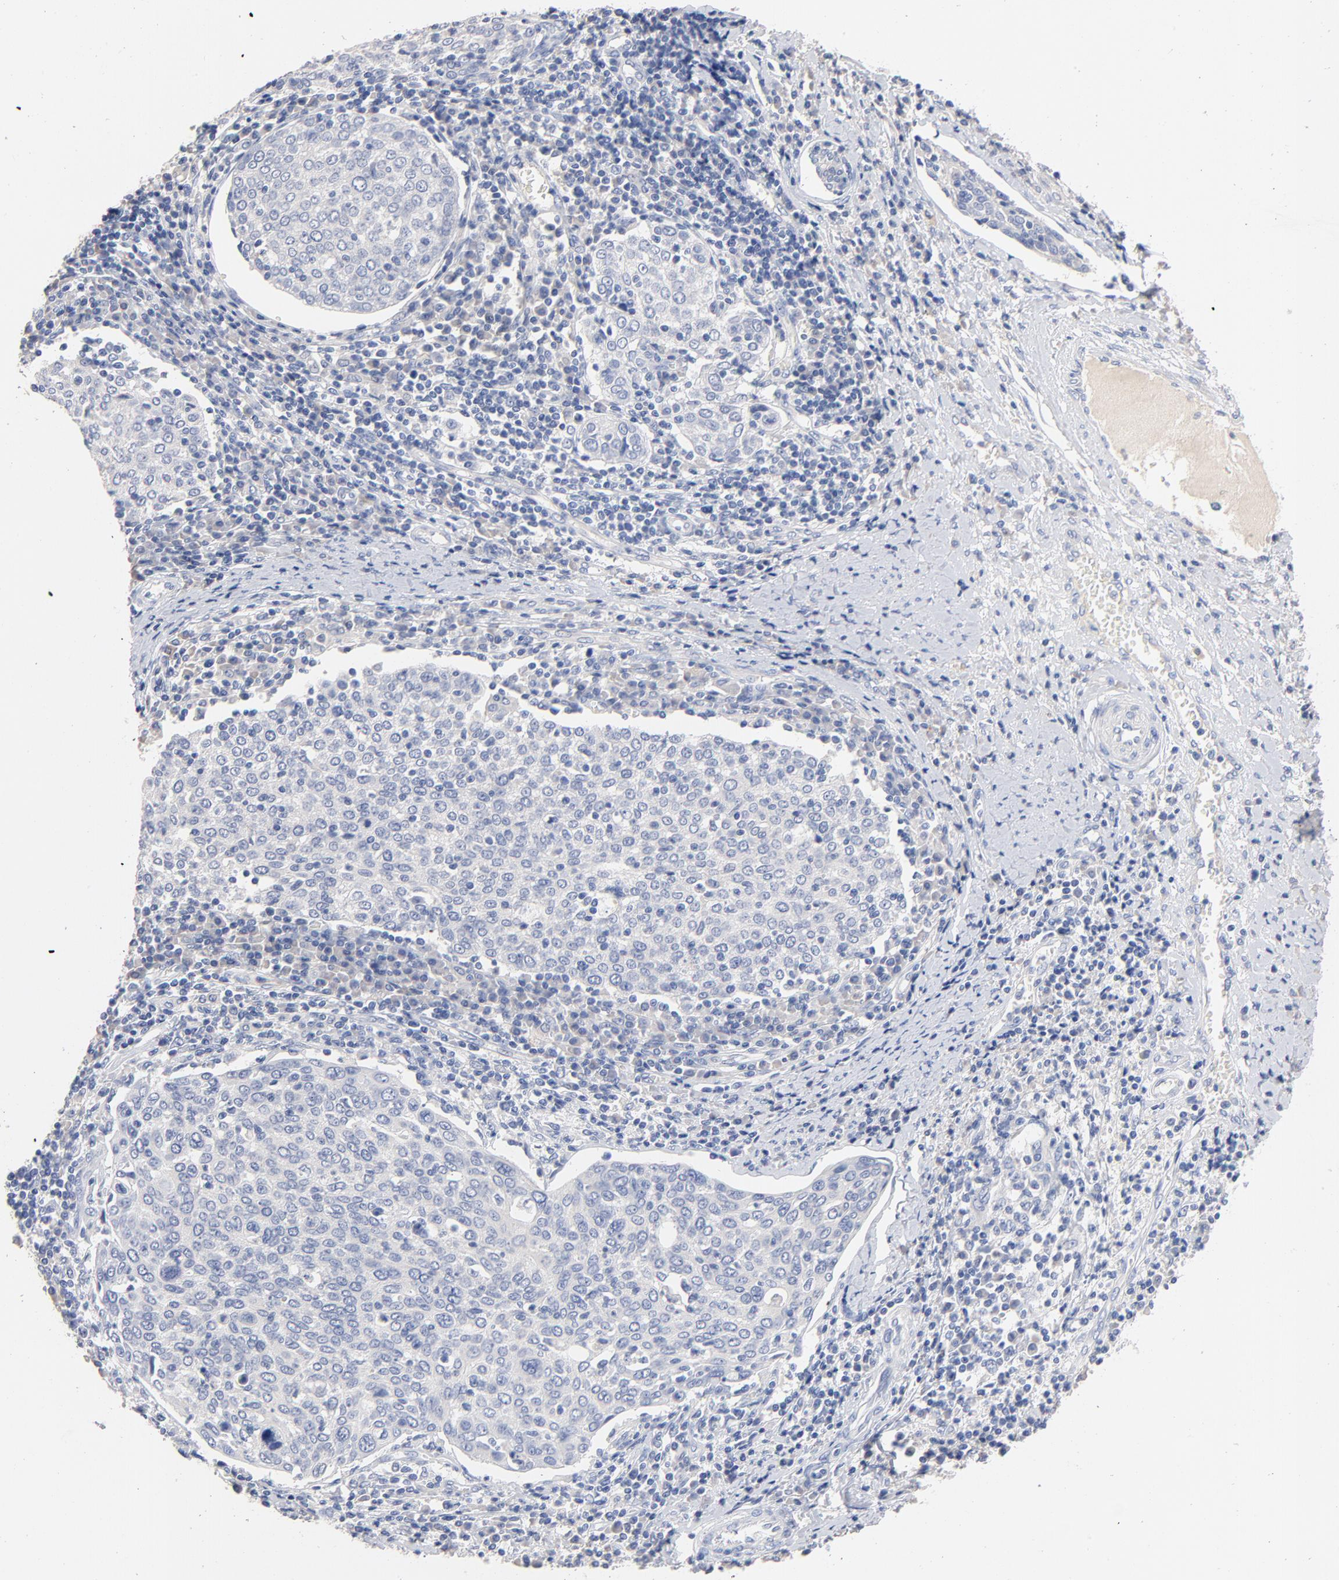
{"staining": {"intensity": "negative", "quantity": "none", "location": "none"}, "tissue": "cervical cancer", "cell_type": "Tumor cells", "image_type": "cancer", "snomed": [{"axis": "morphology", "description": "Squamous cell carcinoma, NOS"}, {"axis": "topography", "description": "Cervix"}], "caption": "This is a micrograph of immunohistochemistry staining of squamous cell carcinoma (cervical), which shows no expression in tumor cells.", "gene": "CPS1", "patient": {"sex": "female", "age": 40}}